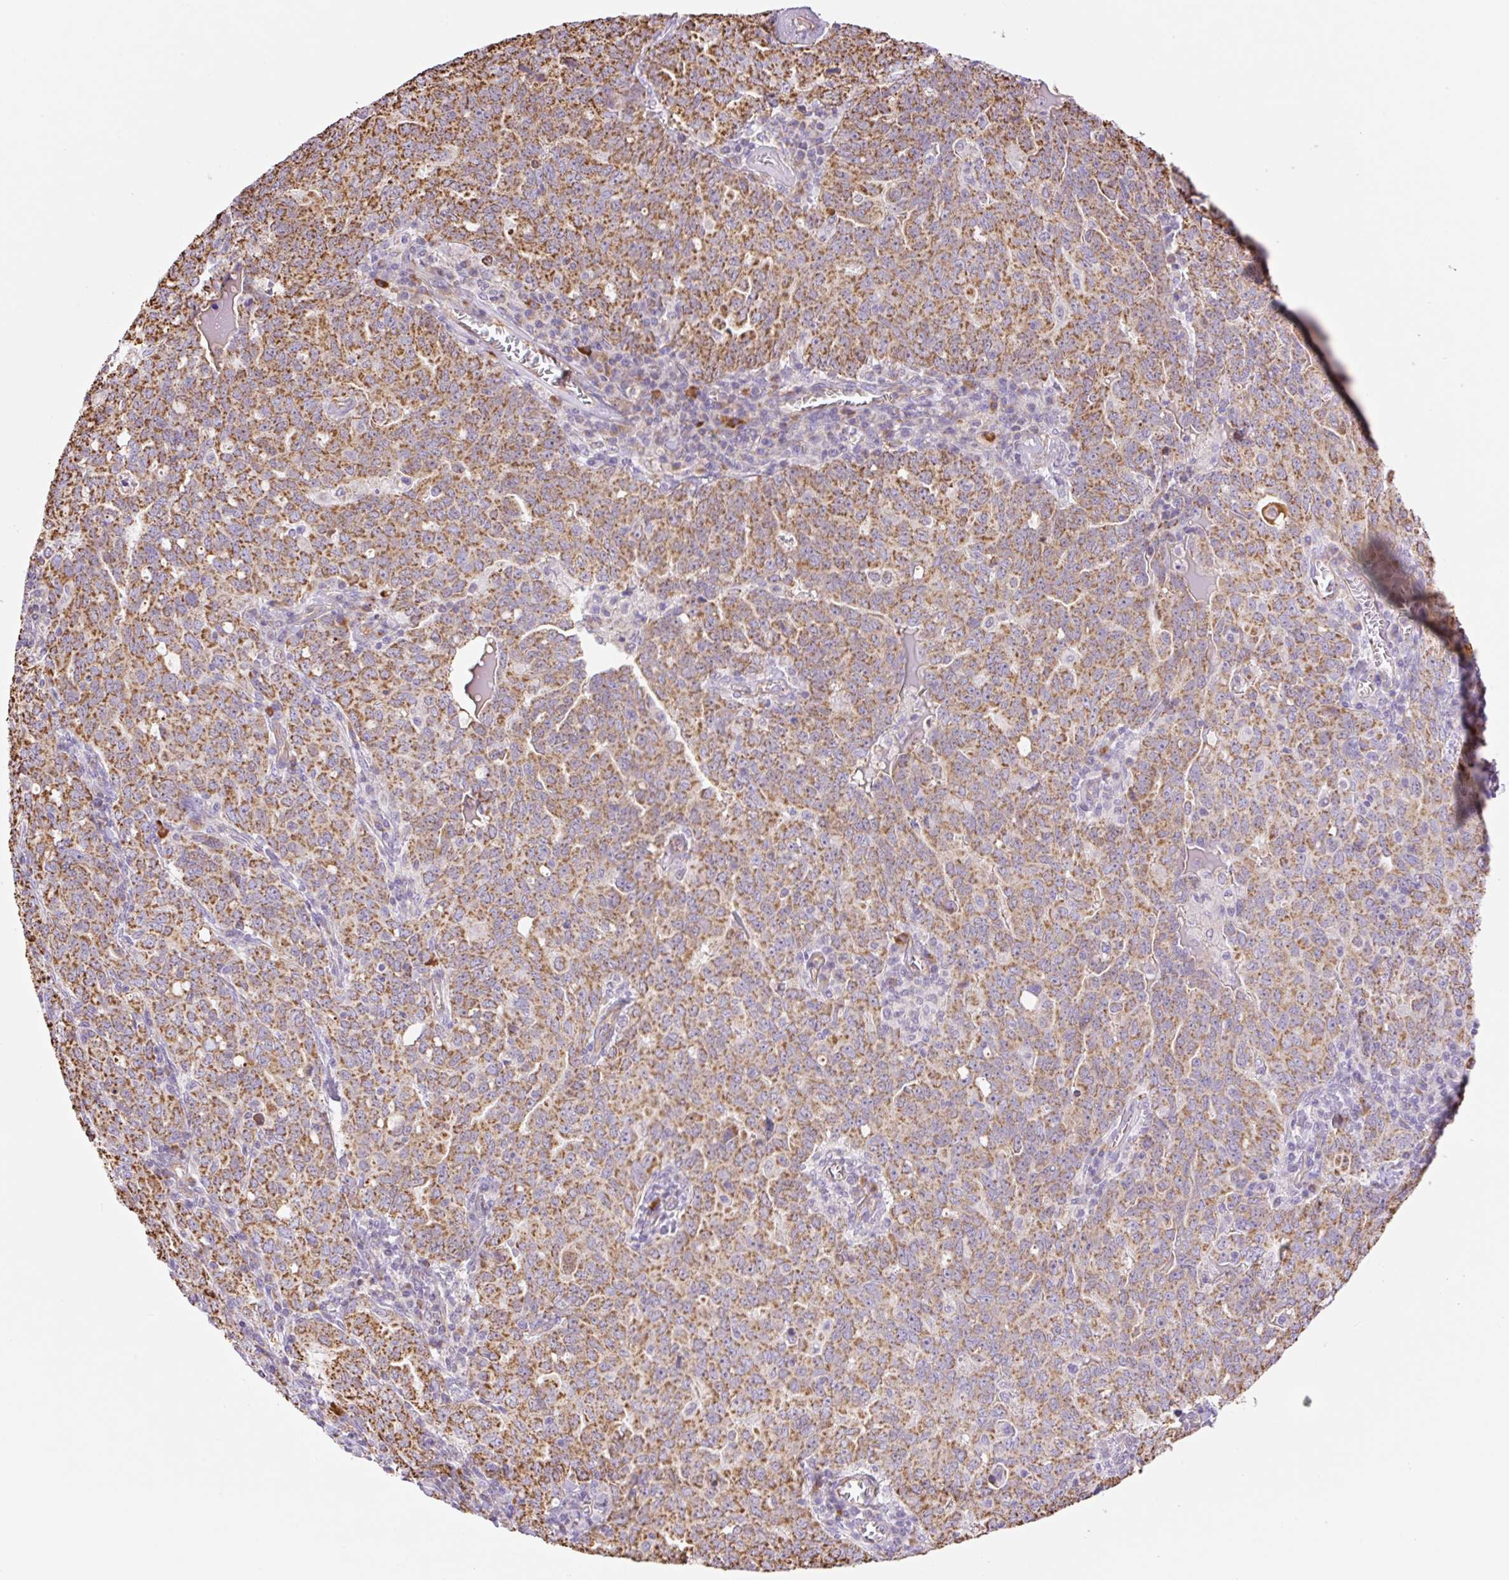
{"staining": {"intensity": "moderate", "quantity": ">75%", "location": "cytoplasmic/membranous"}, "tissue": "ovarian cancer", "cell_type": "Tumor cells", "image_type": "cancer", "snomed": [{"axis": "morphology", "description": "Carcinoma, endometroid"}, {"axis": "topography", "description": "Ovary"}], "caption": "Immunohistochemical staining of human endometroid carcinoma (ovarian) reveals moderate cytoplasmic/membranous protein positivity in approximately >75% of tumor cells.", "gene": "ESAM", "patient": {"sex": "female", "age": 62}}